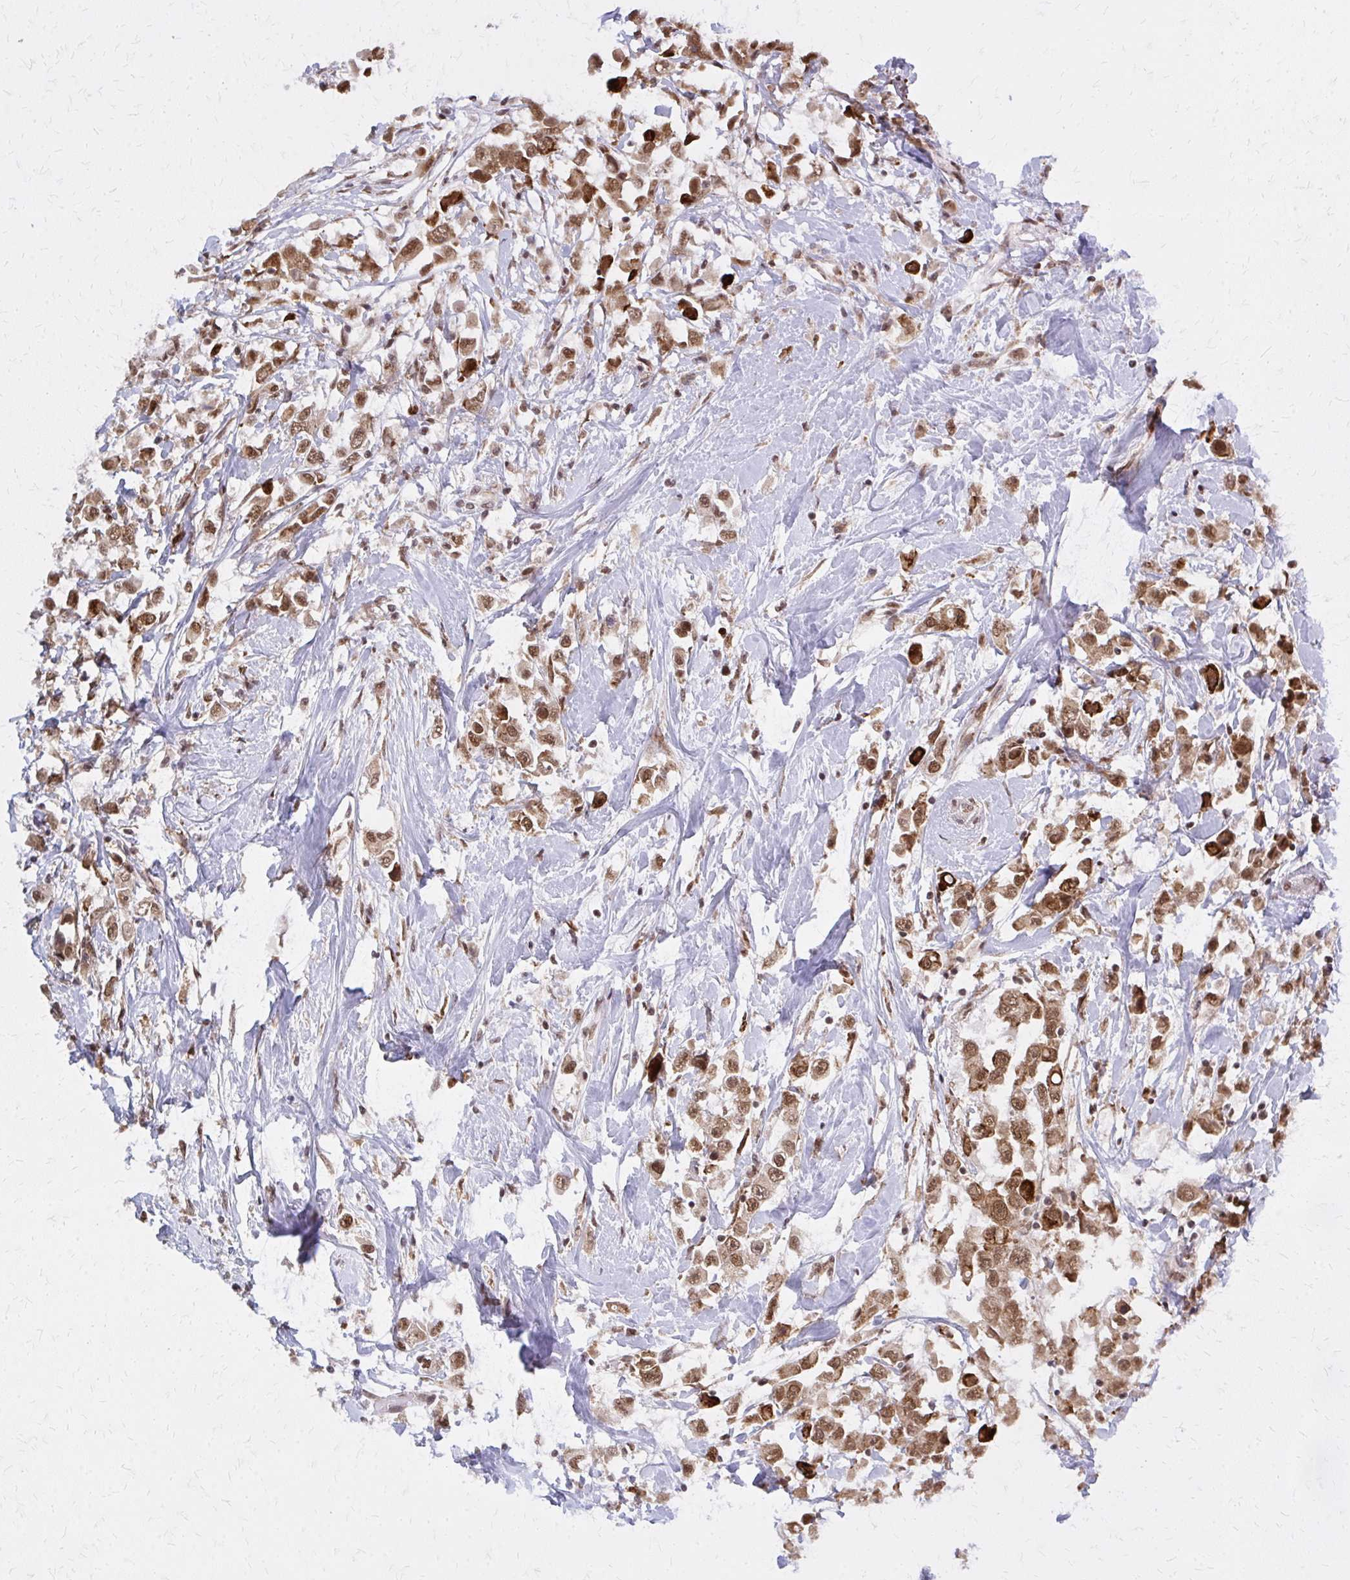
{"staining": {"intensity": "moderate", "quantity": ">75%", "location": "nuclear"}, "tissue": "breast cancer", "cell_type": "Tumor cells", "image_type": "cancer", "snomed": [{"axis": "morphology", "description": "Duct carcinoma"}, {"axis": "topography", "description": "Breast"}], "caption": "This histopathology image demonstrates immunohistochemistry (IHC) staining of invasive ductal carcinoma (breast), with medium moderate nuclear expression in about >75% of tumor cells.", "gene": "HDAC3", "patient": {"sex": "female", "age": 61}}